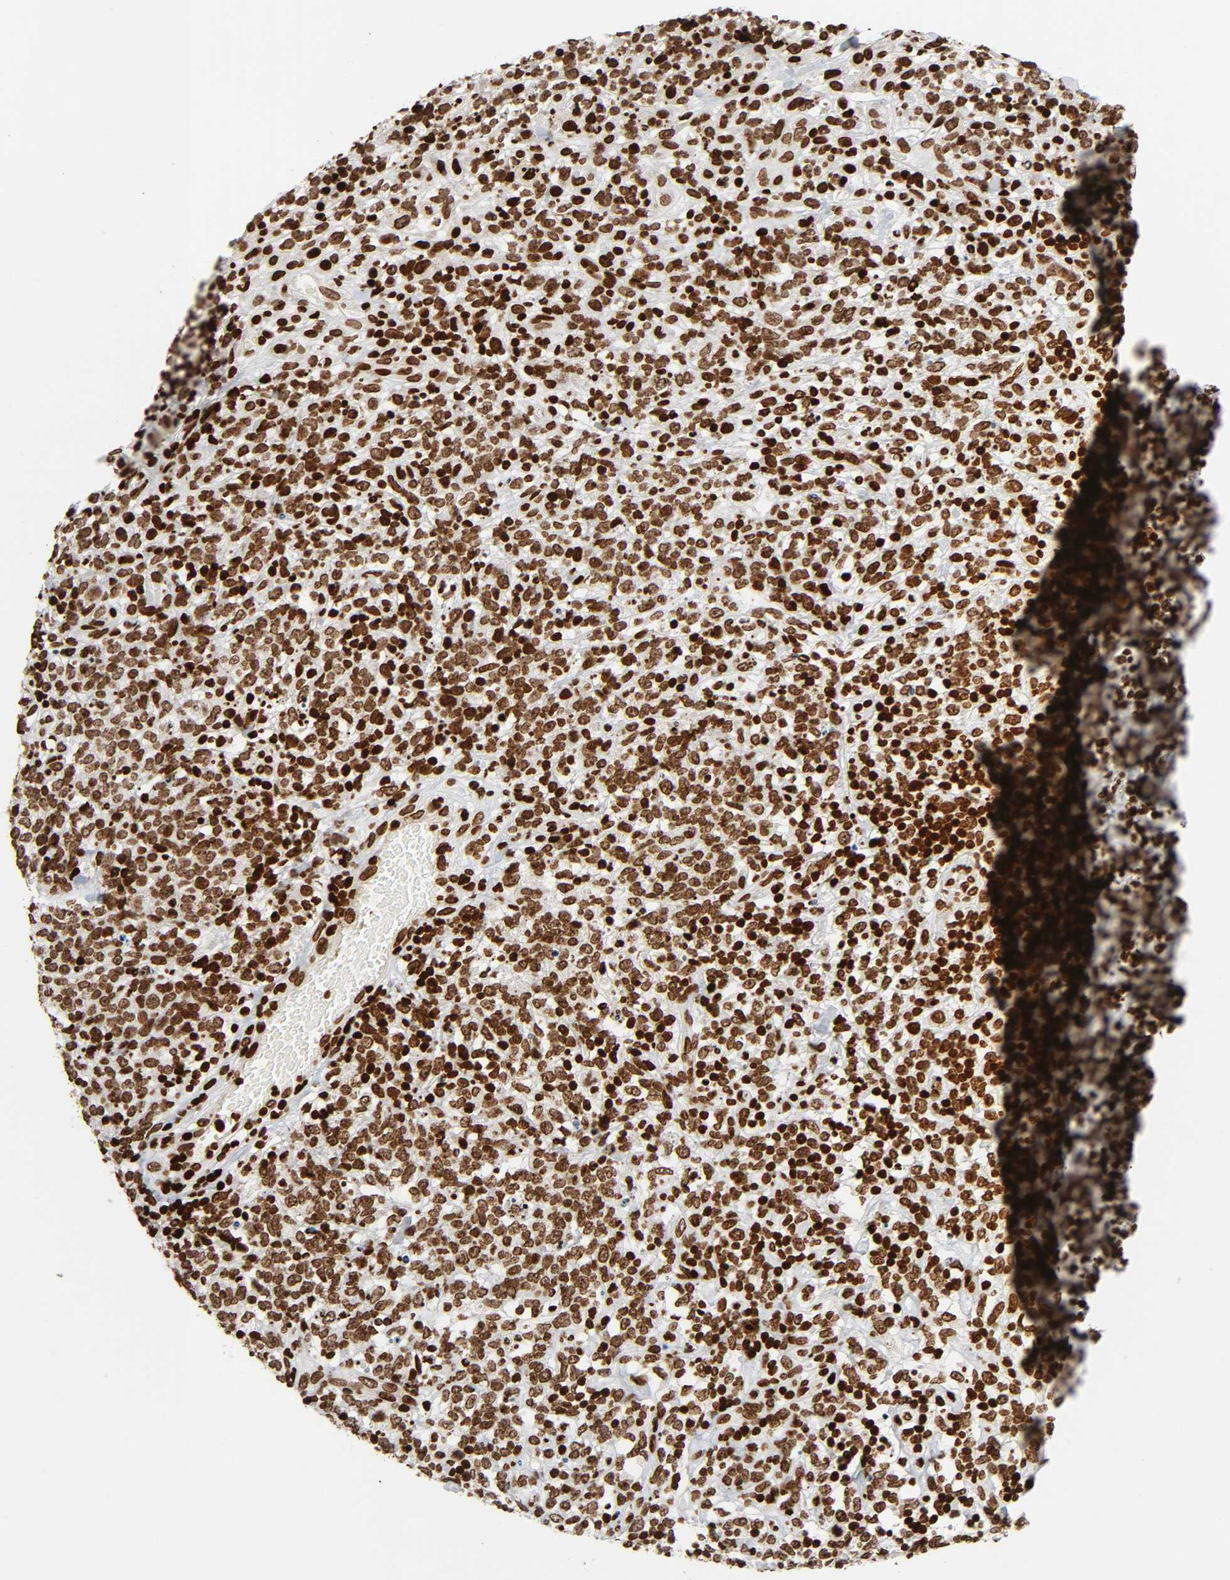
{"staining": {"intensity": "strong", "quantity": ">75%", "location": "nuclear"}, "tissue": "lymphoma", "cell_type": "Tumor cells", "image_type": "cancer", "snomed": [{"axis": "morphology", "description": "Malignant lymphoma, non-Hodgkin's type, High grade"}, {"axis": "topography", "description": "Lymph node"}], "caption": "High-power microscopy captured an IHC photomicrograph of lymphoma, revealing strong nuclear expression in approximately >75% of tumor cells.", "gene": "RXRA", "patient": {"sex": "female", "age": 73}}